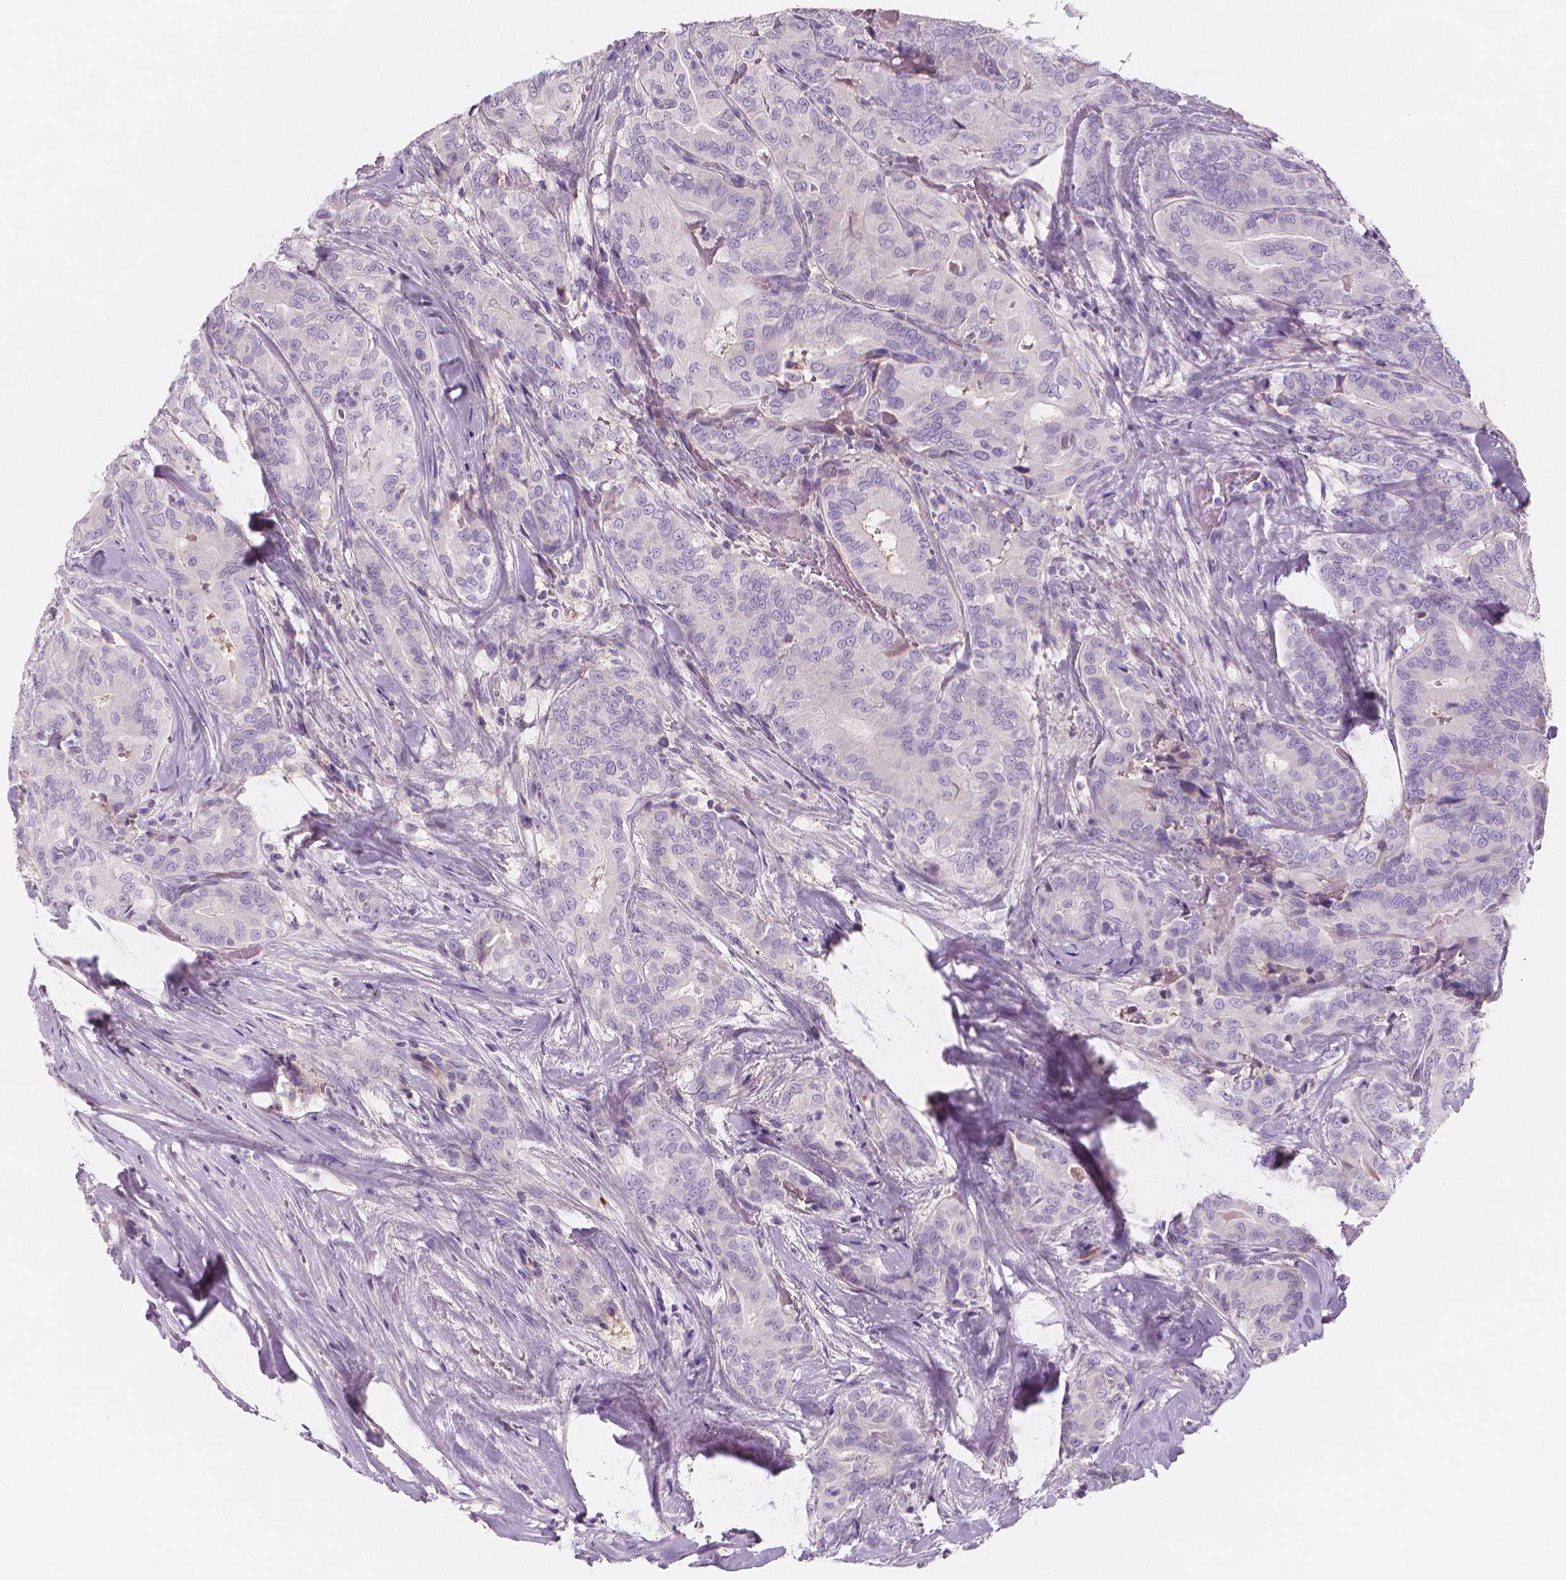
{"staining": {"intensity": "negative", "quantity": "none", "location": "none"}, "tissue": "thyroid cancer", "cell_type": "Tumor cells", "image_type": "cancer", "snomed": [{"axis": "morphology", "description": "Papillary adenocarcinoma, NOS"}, {"axis": "topography", "description": "Thyroid gland"}], "caption": "Image shows no protein expression in tumor cells of thyroid cancer (papillary adenocarcinoma) tissue. (Stains: DAB immunohistochemistry (IHC) with hematoxylin counter stain, Microscopy: brightfield microscopy at high magnification).", "gene": "APOA4", "patient": {"sex": "male", "age": 61}}